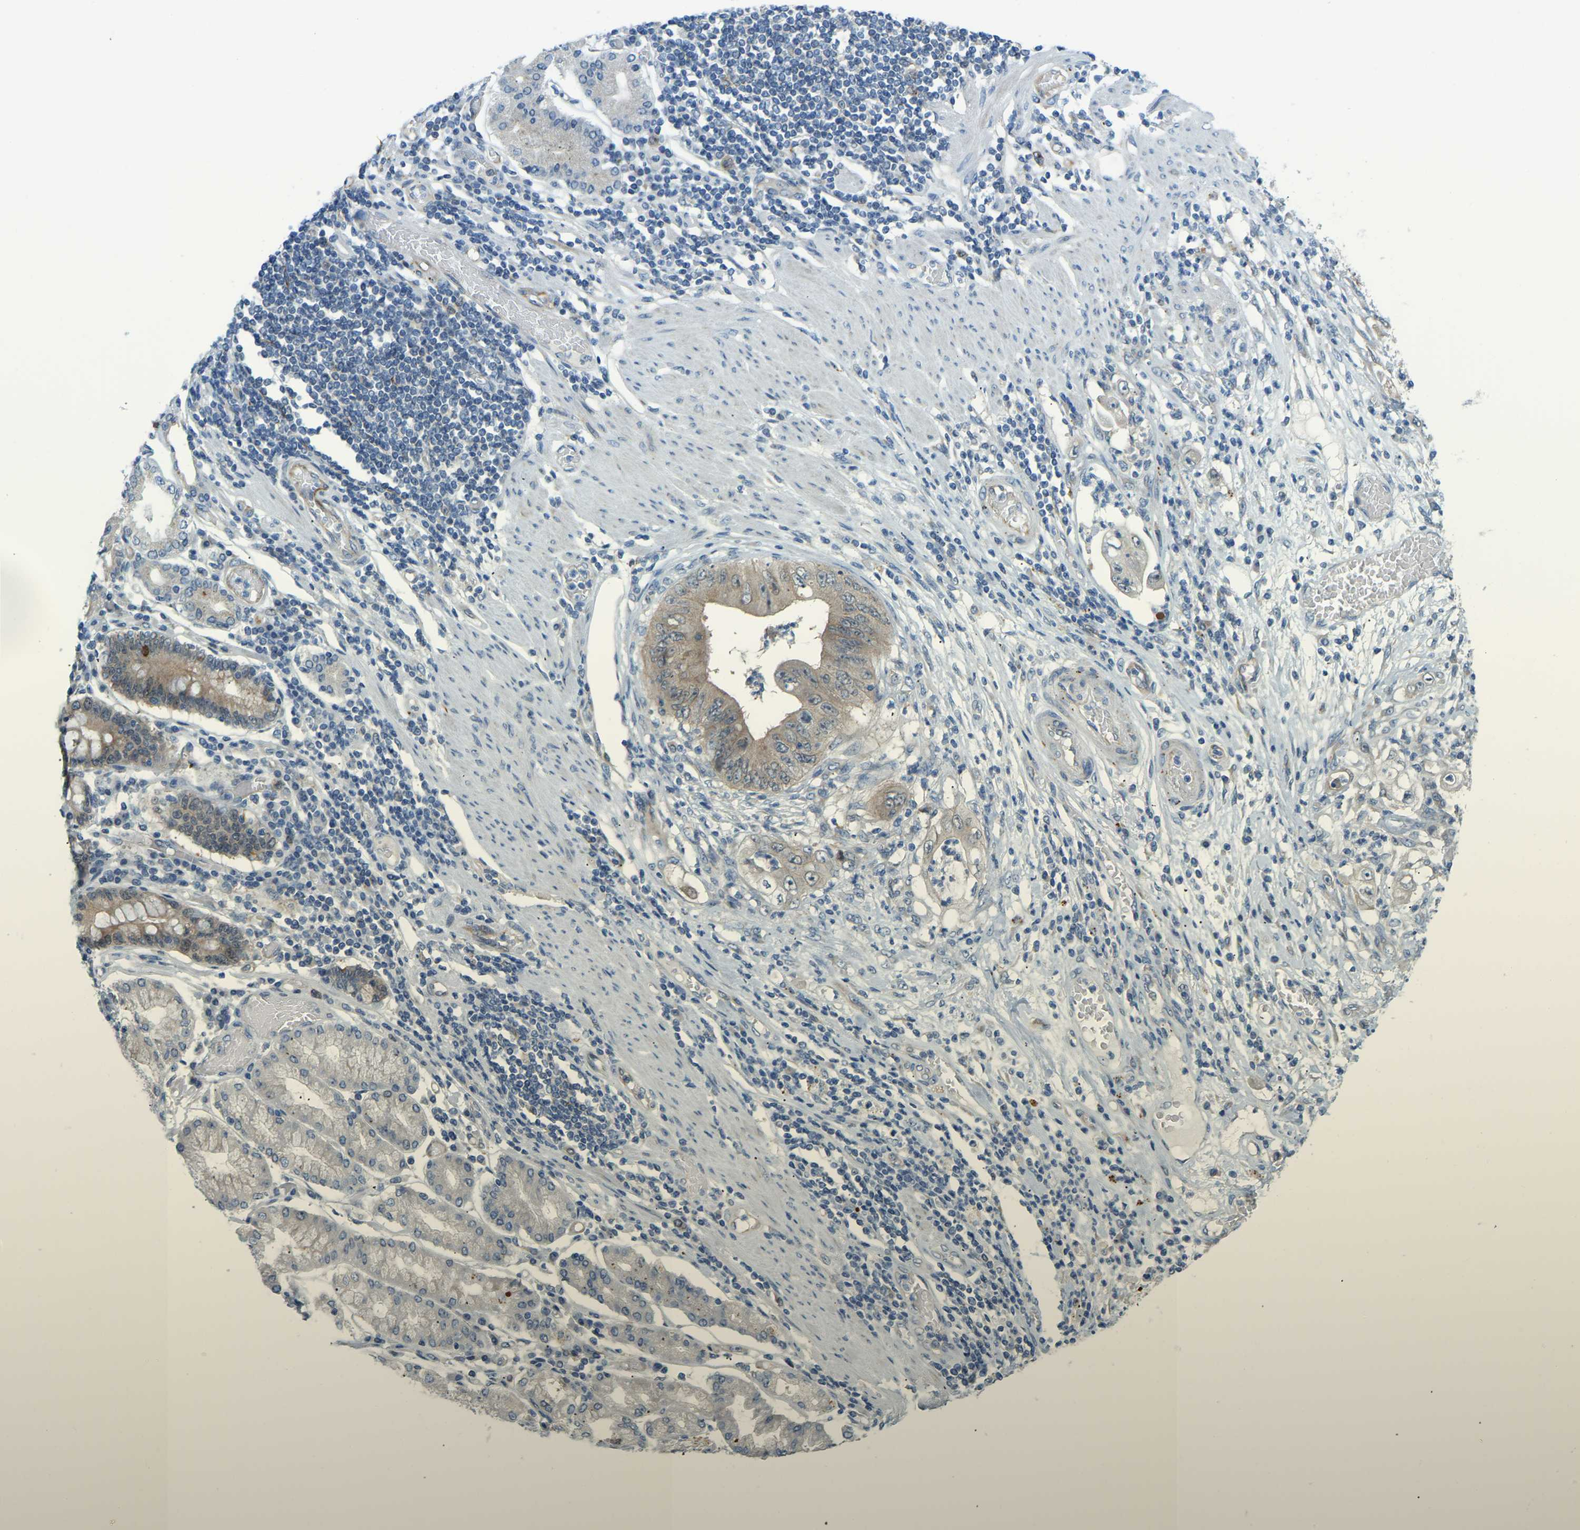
{"staining": {"intensity": "moderate", "quantity": "25%-75%", "location": "cytoplasmic/membranous"}, "tissue": "stomach cancer", "cell_type": "Tumor cells", "image_type": "cancer", "snomed": [{"axis": "morphology", "description": "Adenocarcinoma, NOS"}, {"axis": "topography", "description": "Stomach"}], "caption": "High-power microscopy captured an IHC photomicrograph of stomach adenocarcinoma, revealing moderate cytoplasmic/membranous expression in about 25%-75% of tumor cells. (Stains: DAB (3,3'-diaminobenzidine) in brown, nuclei in blue, Microscopy: brightfield microscopy at high magnification).", "gene": "NME8", "patient": {"sex": "female", "age": 73}}